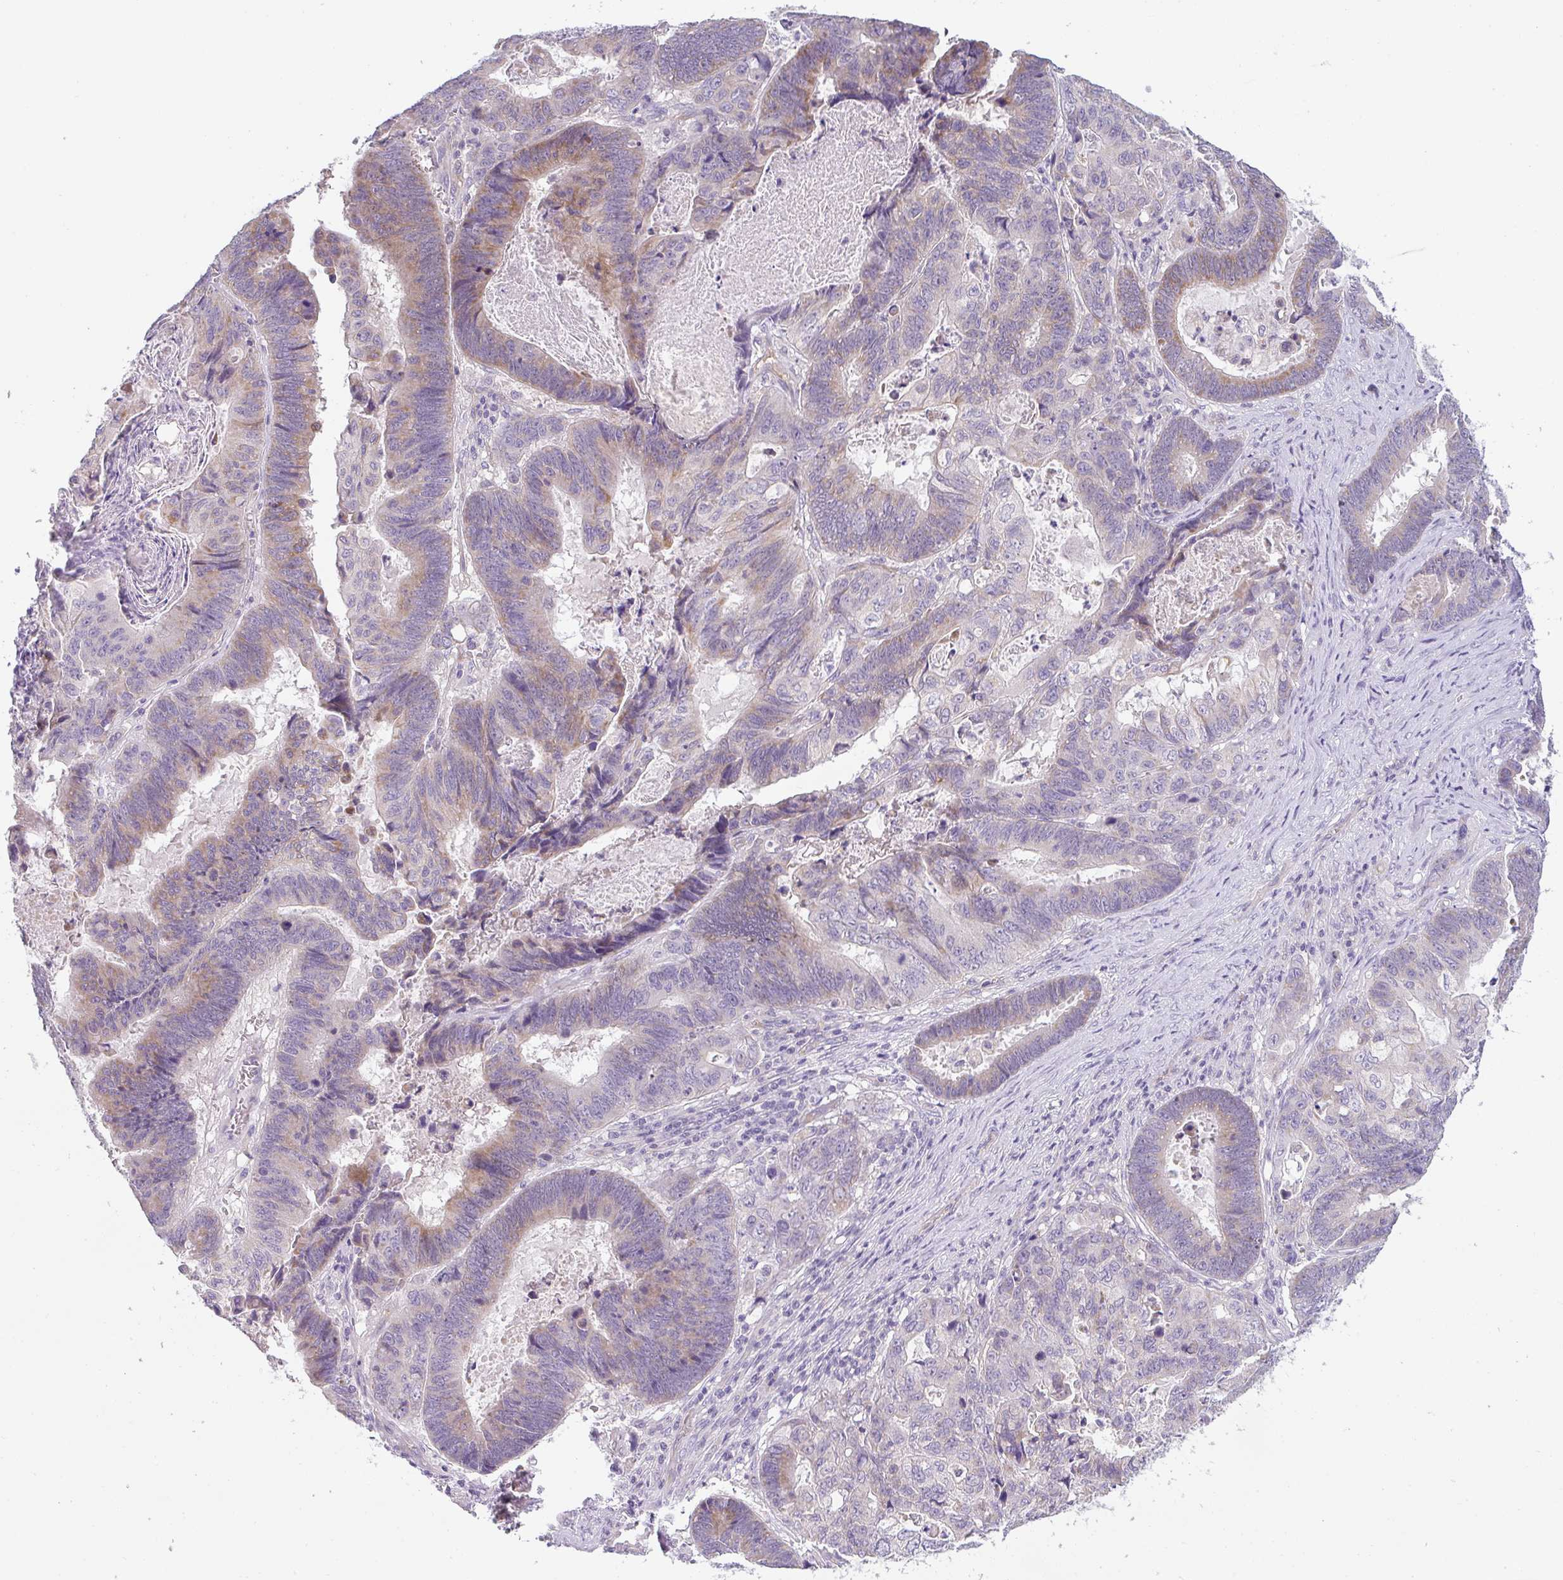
{"staining": {"intensity": "moderate", "quantity": "25%-75%", "location": "cytoplasmic/membranous"}, "tissue": "lung cancer", "cell_type": "Tumor cells", "image_type": "cancer", "snomed": [{"axis": "morphology", "description": "Aneuploidy"}, {"axis": "morphology", "description": "Adenocarcinoma, NOS"}, {"axis": "morphology", "description": "Adenocarcinoma primary or metastatic"}, {"axis": "topography", "description": "Lung"}], "caption": "Tumor cells demonstrate medium levels of moderate cytoplasmic/membranous staining in about 25%-75% of cells in human lung cancer. (Stains: DAB (3,3'-diaminobenzidine) in brown, nuclei in blue, Microscopy: brightfield microscopy at high magnification).", "gene": "FILIP1", "patient": {"sex": "female", "age": 75}}